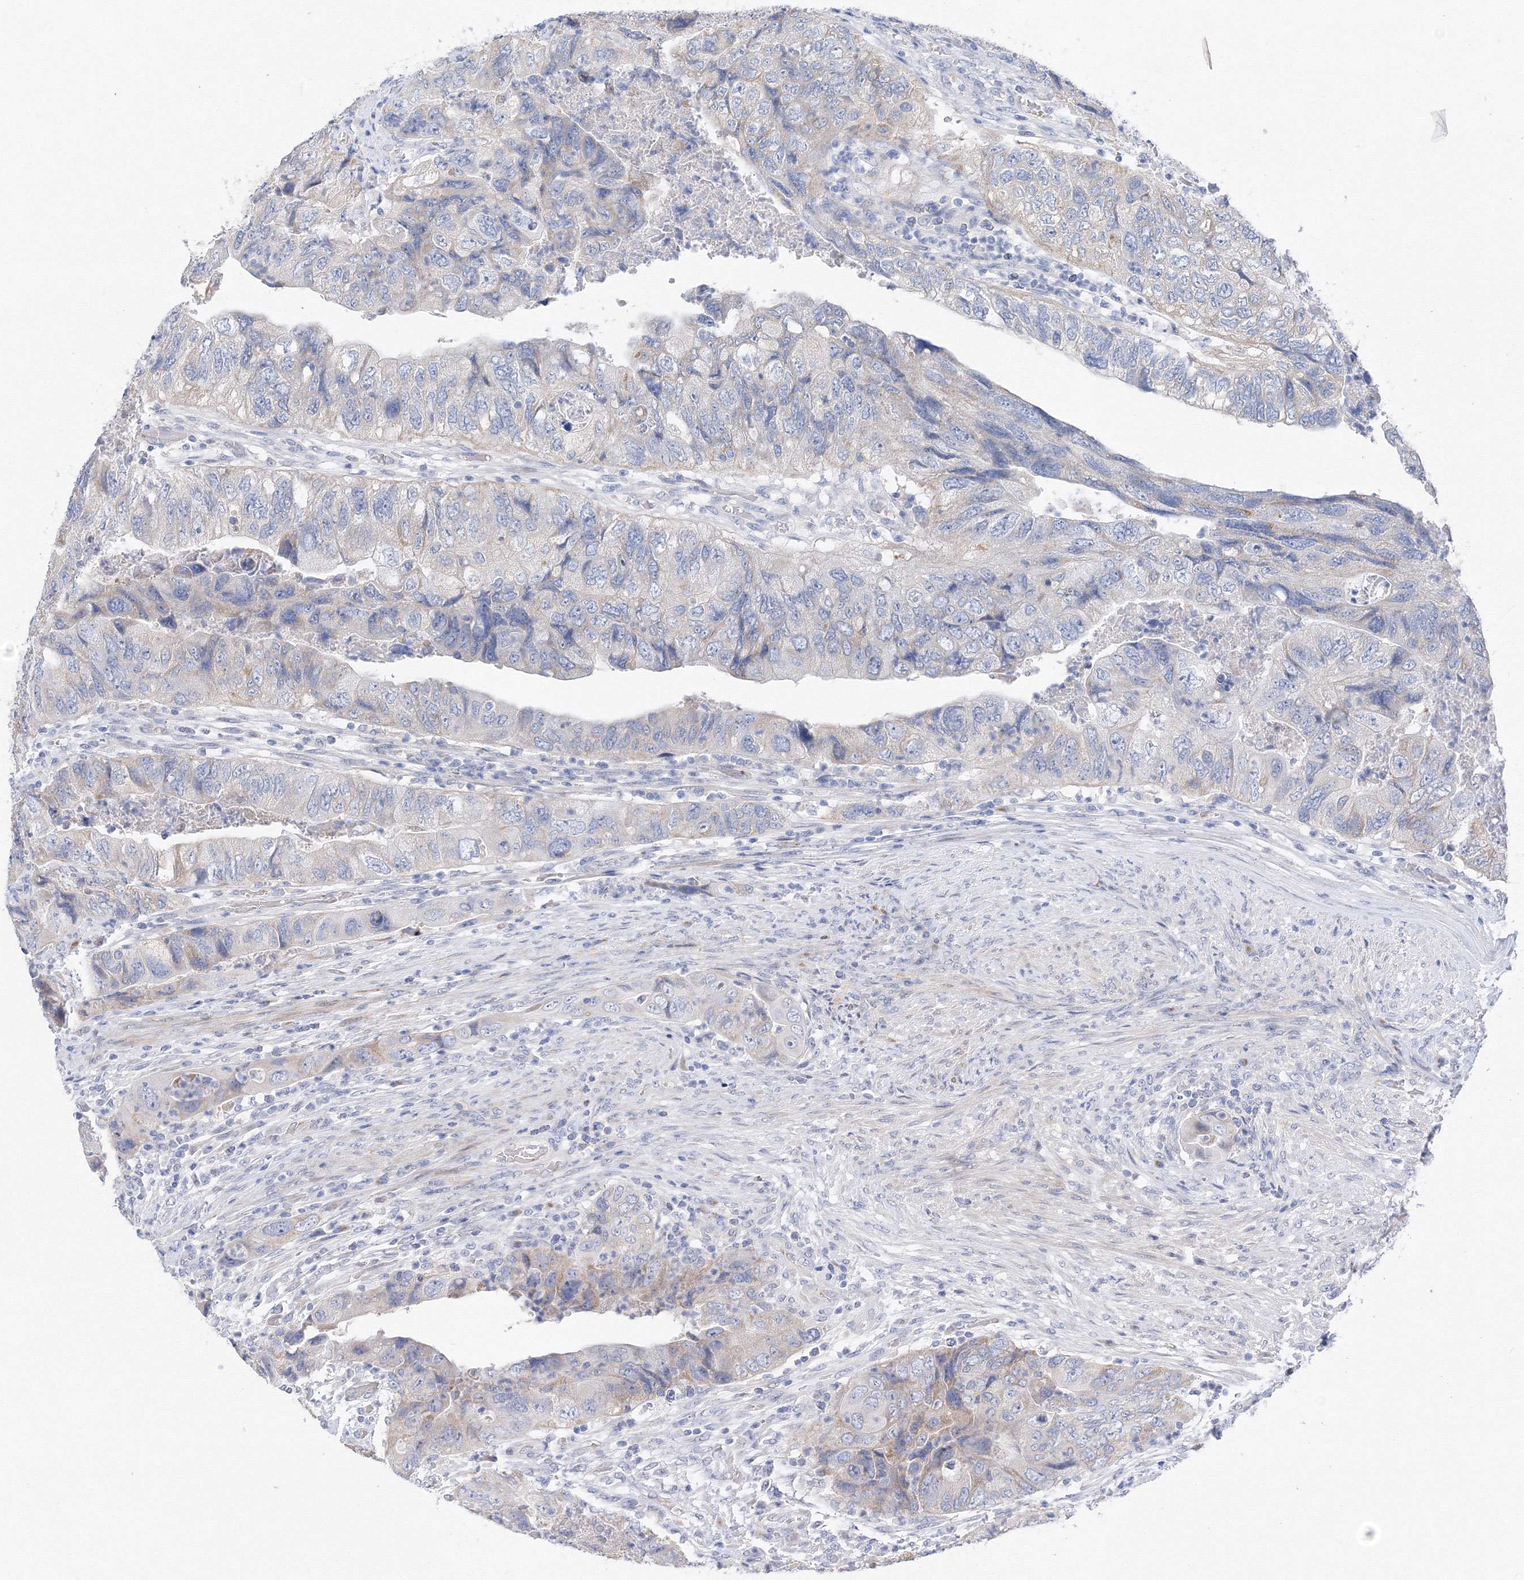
{"staining": {"intensity": "negative", "quantity": "none", "location": "none"}, "tissue": "colorectal cancer", "cell_type": "Tumor cells", "image_type": "cancer", "snomed": [{"axis": "morphology", "description": "Adenocarcinoma, NOS"}, {"axis": "topography", "description": "Rectum"}], "caption": "Immunohistochemical staining of human colorectal cancer exhibits no significant staining in tumor cells.", "gene": "TAMM41", "patient": {"sex": "male", "age": 63}}